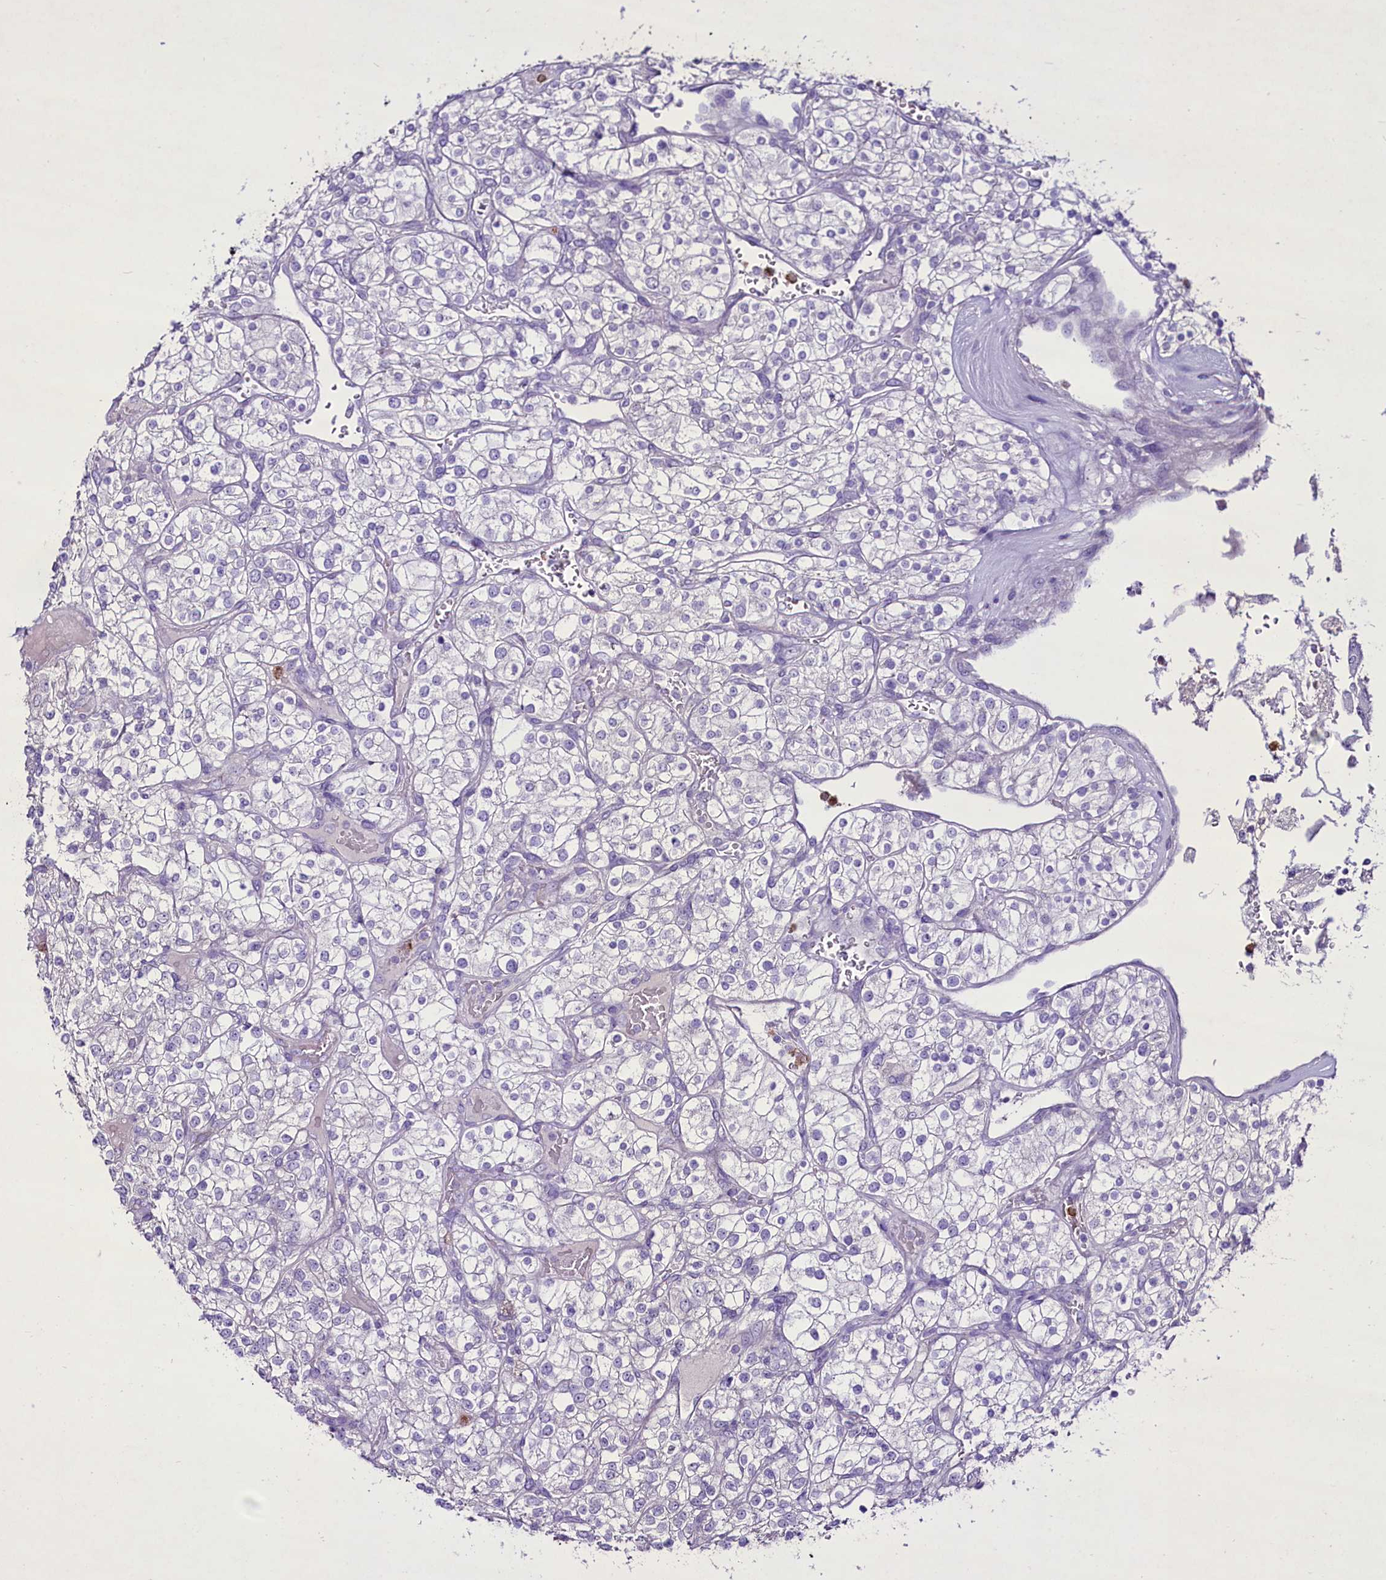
{"staining": {"intensity": "negative", "quantity": "none", "location": "none"}, "tissue": "renal cancer", "cell_type": "Tumor cells", "image_type": "cancer", "snomed": [{"axis": "morphology", "description": "Adenocarcinoma, NOS"}, {"axis": "topography", "description": "Kidney"}], "caption": "Human renal cancer stained for a protein using immunohistochemistry (IHC) shows no expression in tumor cells.", "gene": "FAM209B", "patient": {"sex": "male", "age": 80}}